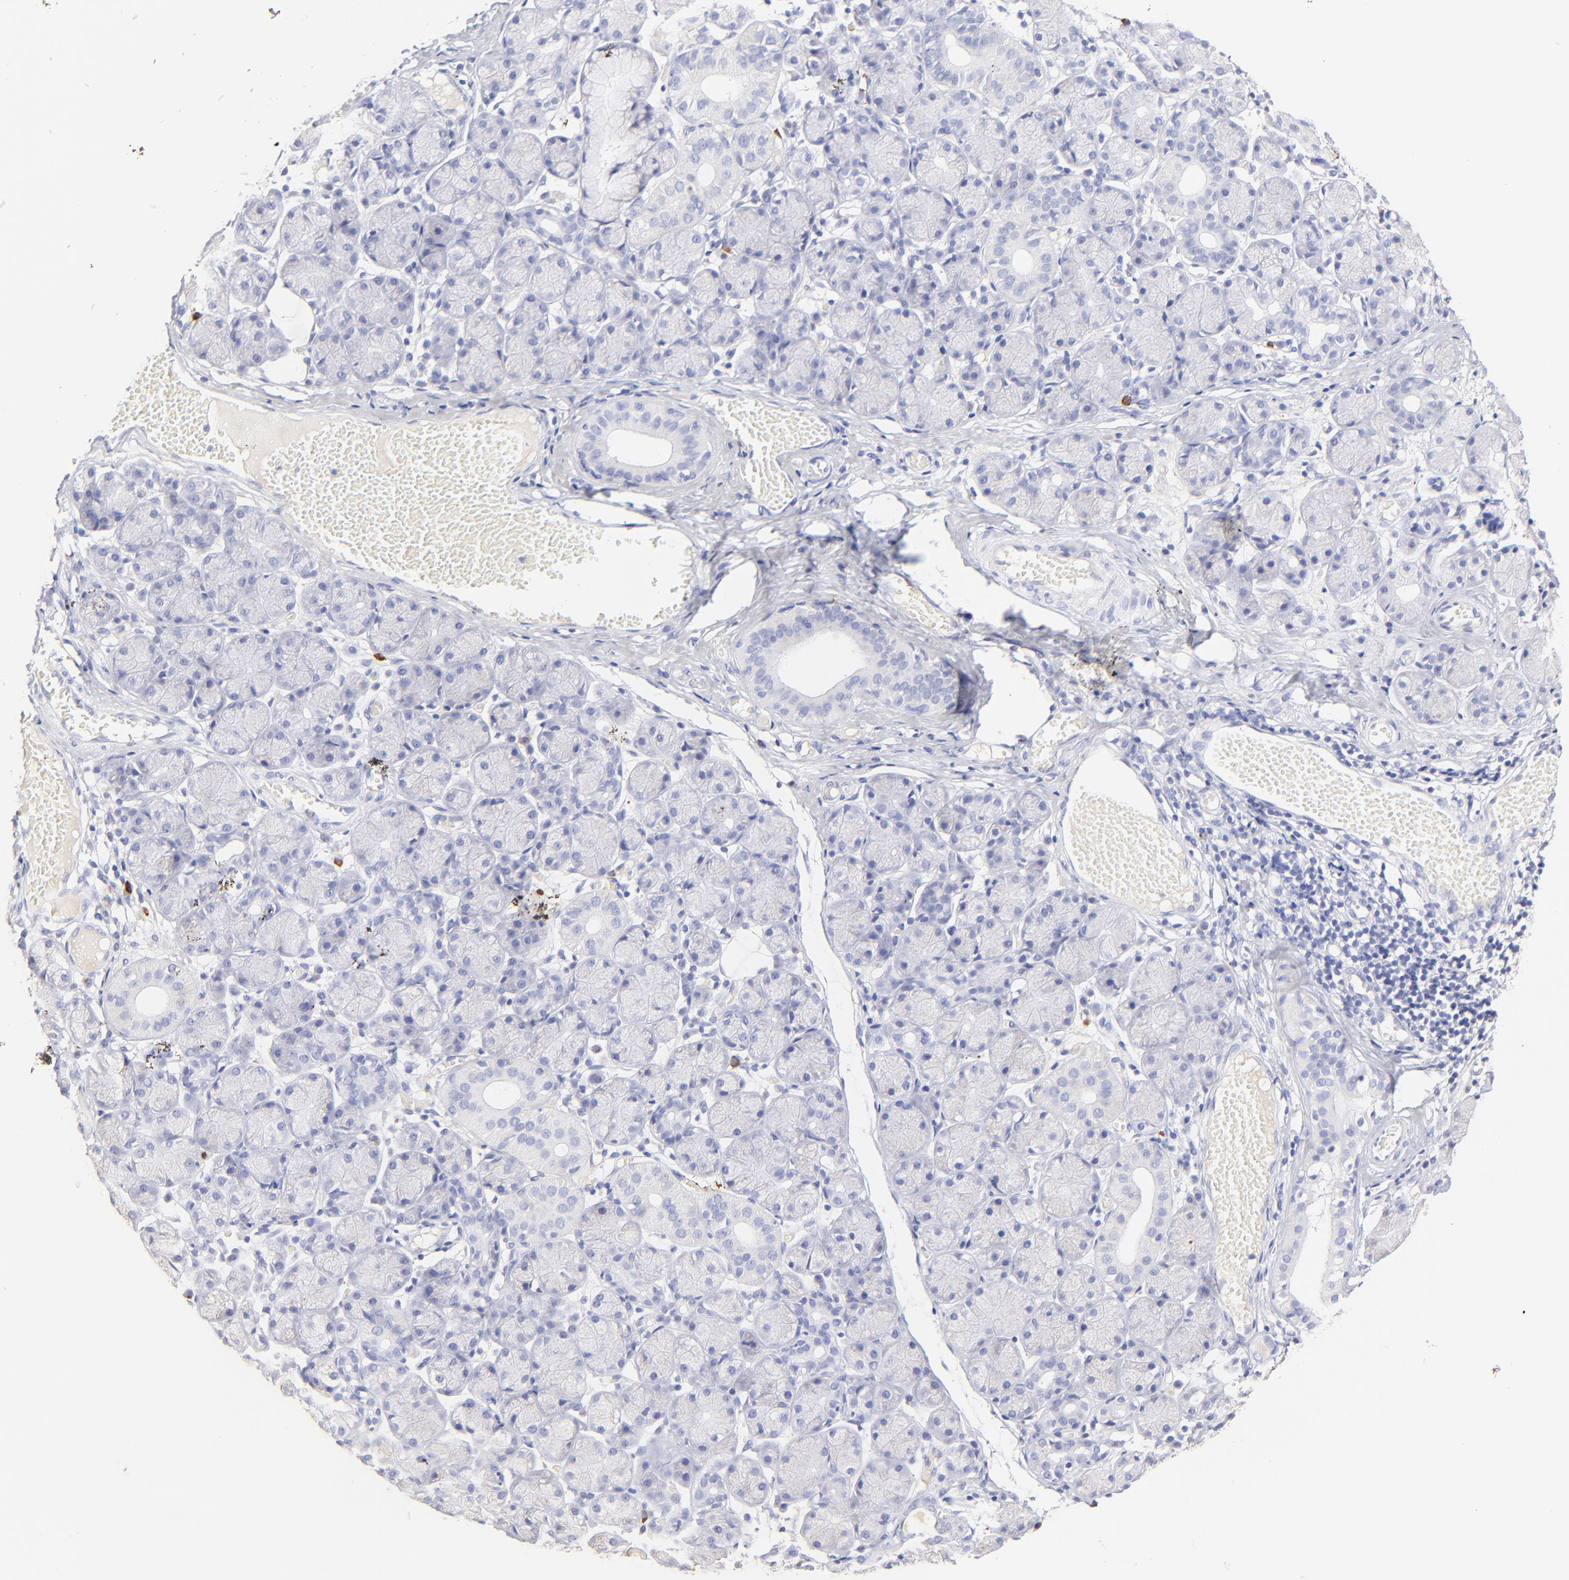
{"staining": {"intensity": "negative", "quantity": "none", "location": "none"}, "tissue": "salivary gland", "cell_type": "Glandular cells", "image_type": "normal", "snomed": [{"axis": "morphology", "description": "Normal tissue, NOS"}, {"axis": "topography", "description": "Salivary gland"}], "caption": "Glandular cells show no significant staining in normal salivary gland. (DAB immunohistochemistry visualized using brightfield microscopy, high magnification).", "gene": "ASB9", "patient": {"sex": "female", "age": 24}}